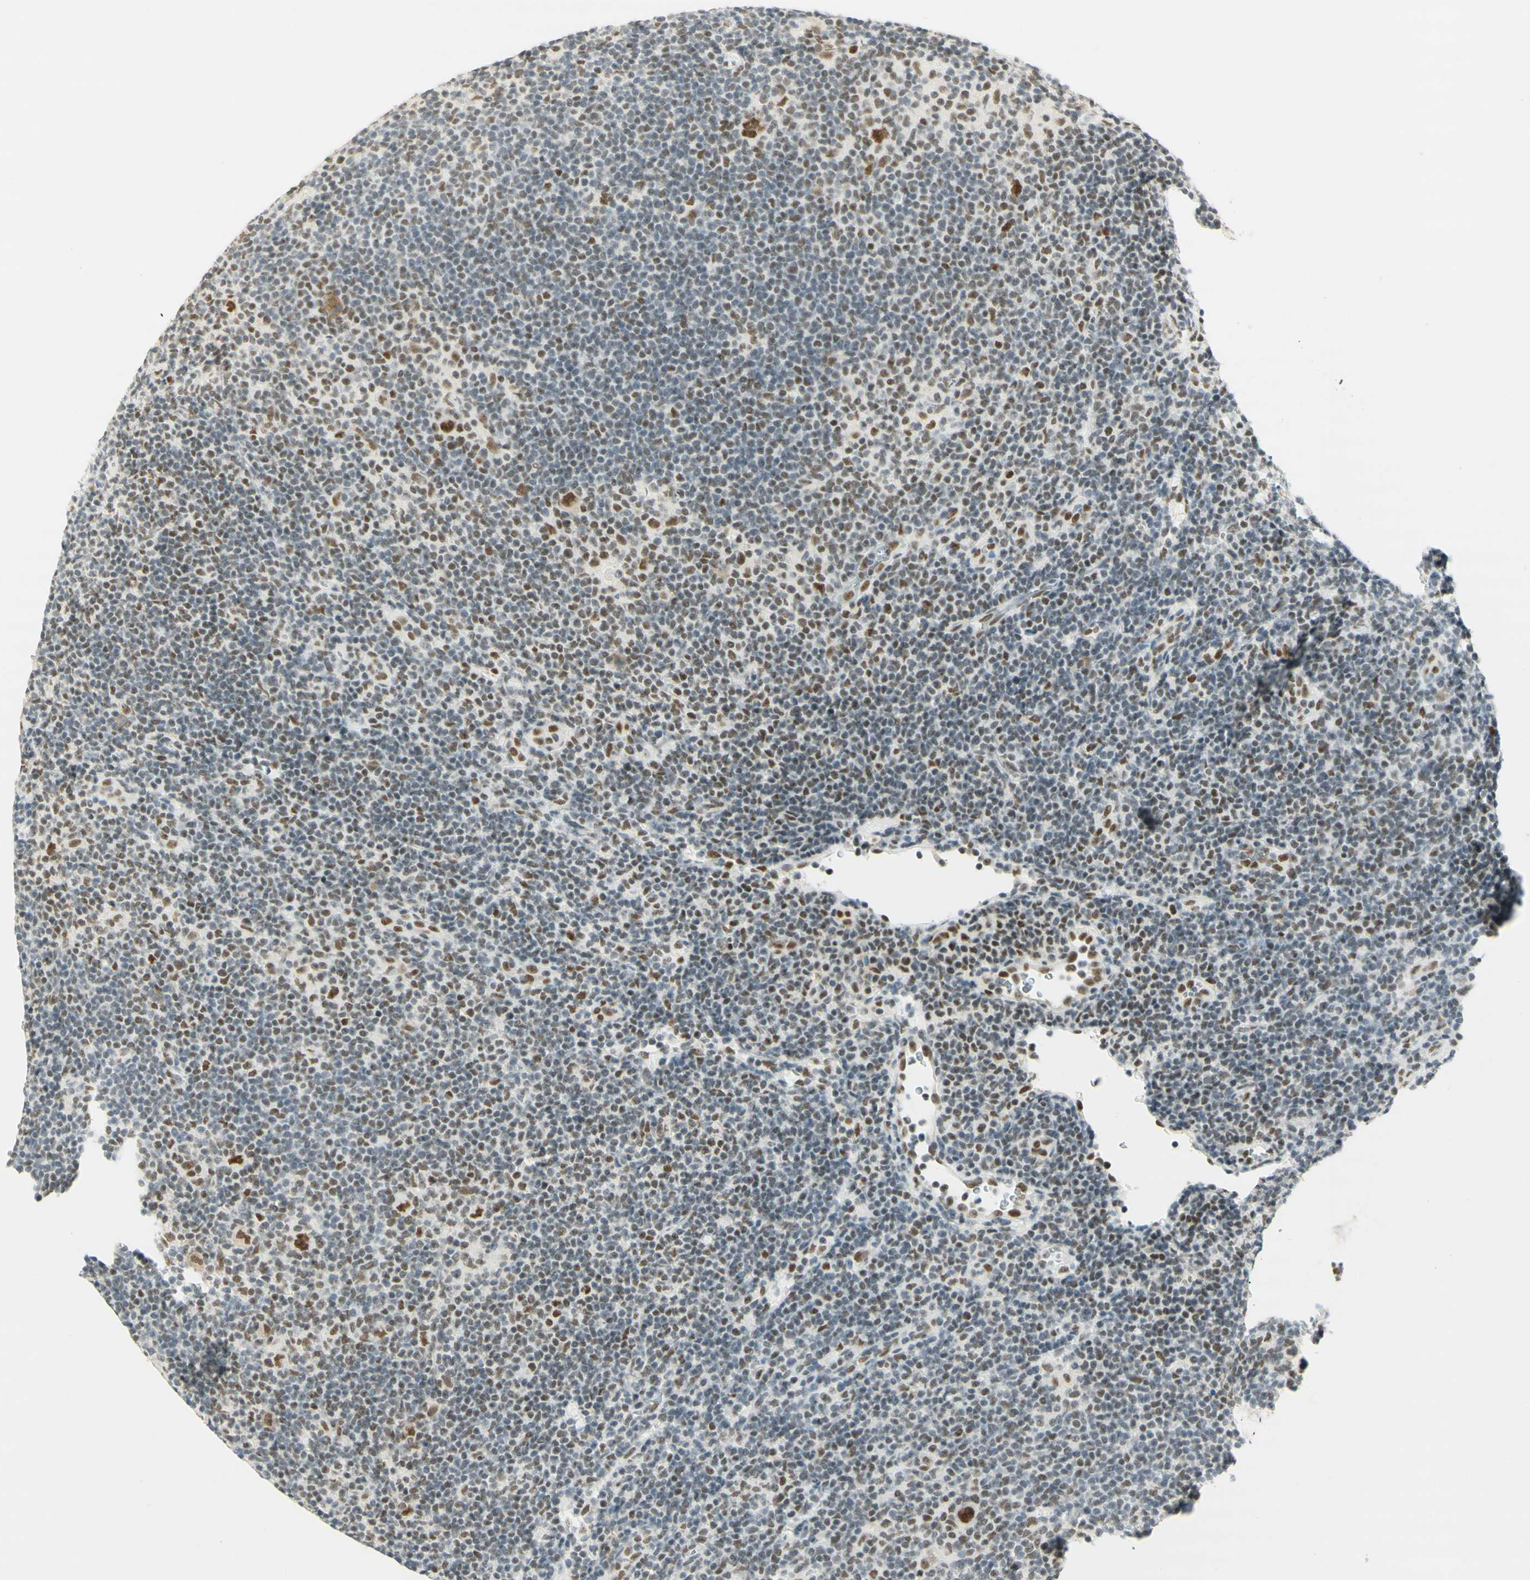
{"staining": {"intensity": "moderate", "quantity": ">75%", "location": "nuclear"}, "tissue": "lymphoma", "cell_type": "Tumor cells", "image_type": "cancer", "snomed": [{"axis": "morphology", "description": "Hodgkin's disease, NOS"}, {"axis": "topography", "description": "Lymph node"}], "caption": "Moderate nuclear expression is seen in approximately >75% of tumor cells in Hodgkin's disease.", "gene": "PMS2", "patient": {"sex": "female", "age": 57}}